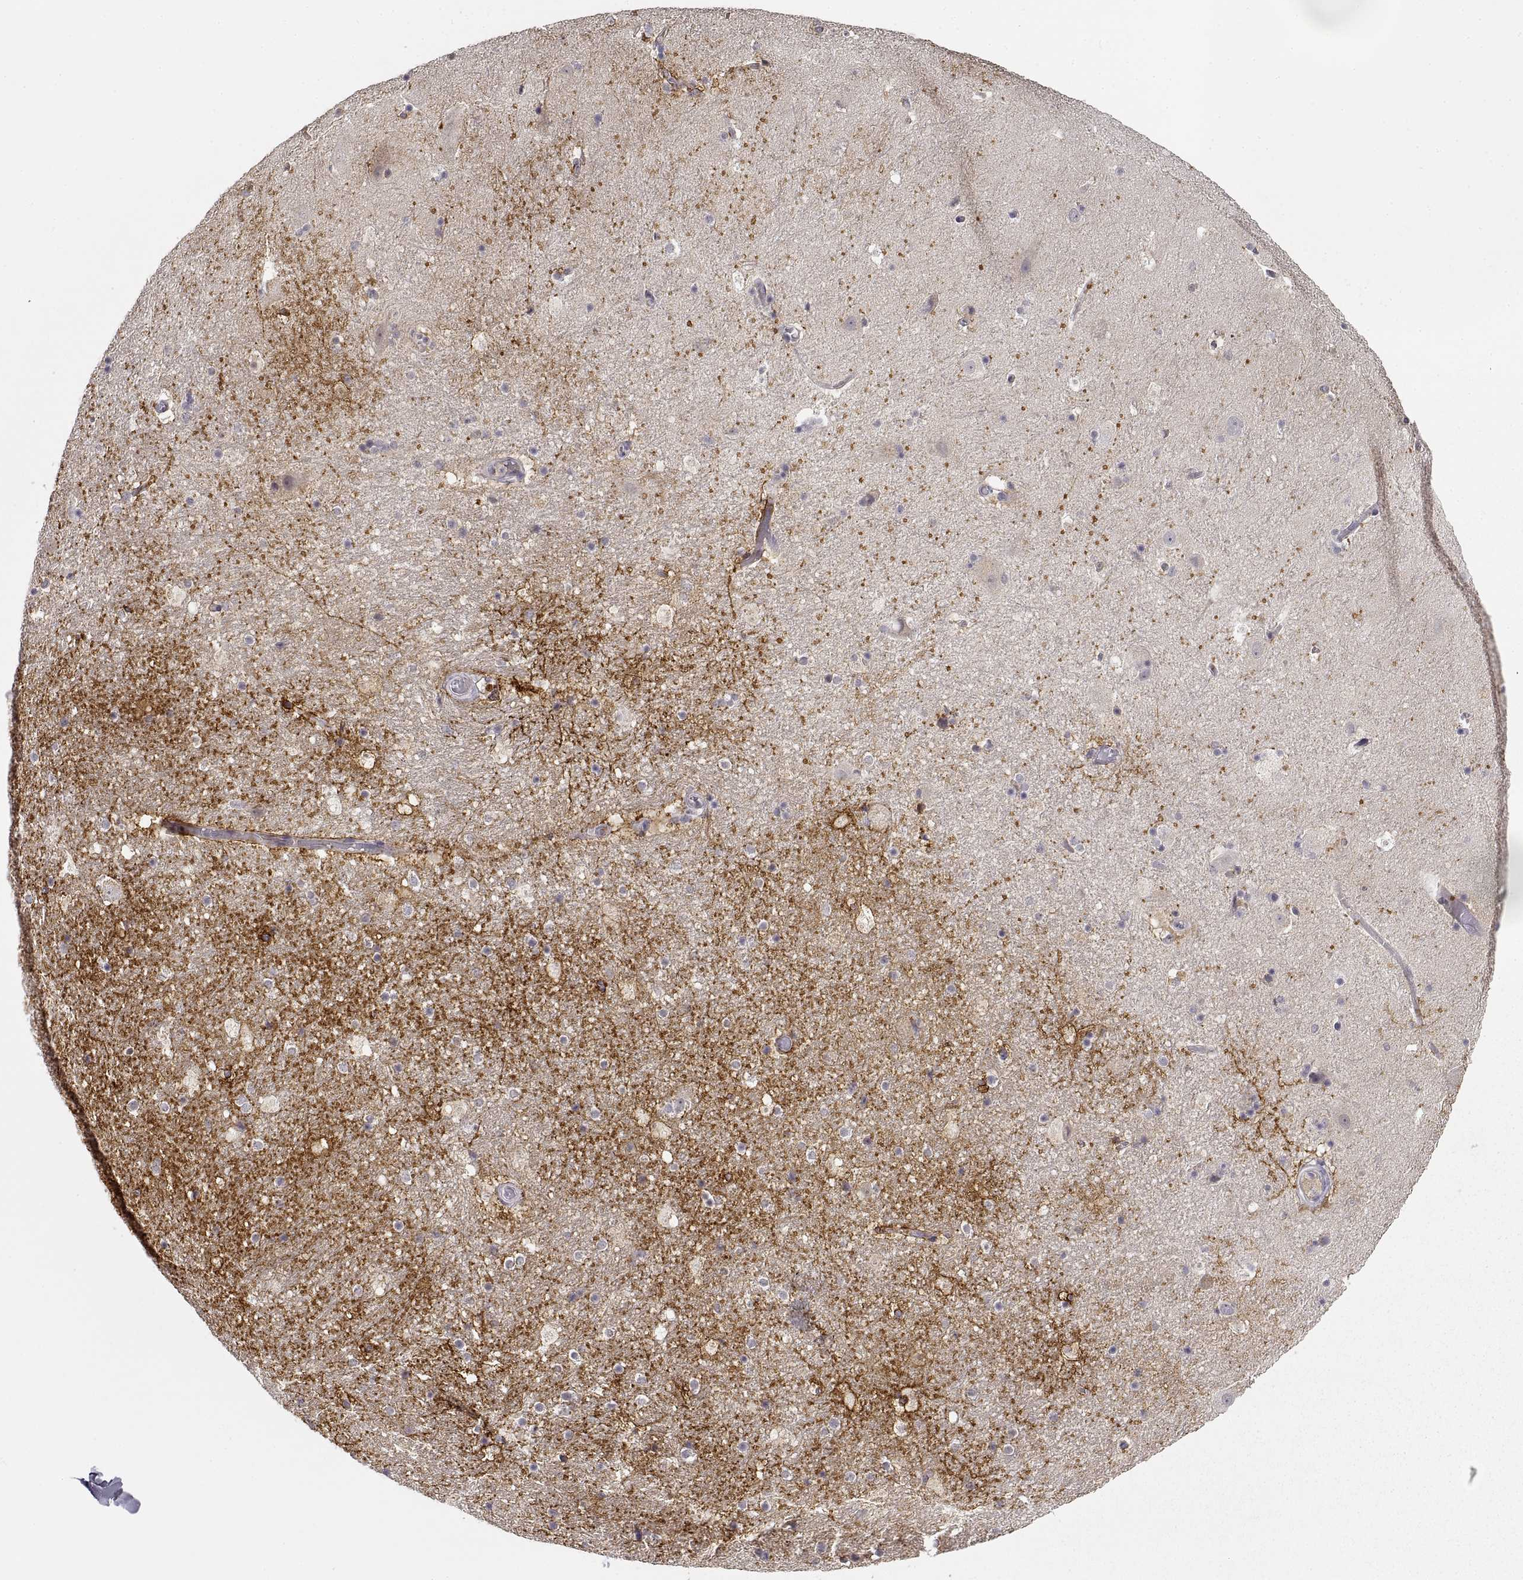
{"staining": {"intensity": "strong", "quantity": "<25%", "location": "cytoplasmic/membranous"}, "tissue": "hippocampus", "cell_type": "Glial cells", "image_type": "normal", "snomed": [{"axis": "morphology", "description": "Normal tissue, NOS"}, {"axis": "topography", "description": "Hippocampus"}], "caption": "Protein staining of unremarkable hippocampus reveals strong cytoplasmic/membranous positivity in about <25% of glial cells.", "gene": "NMNAT2", "patient": {"sex": "male", "age": 51}}